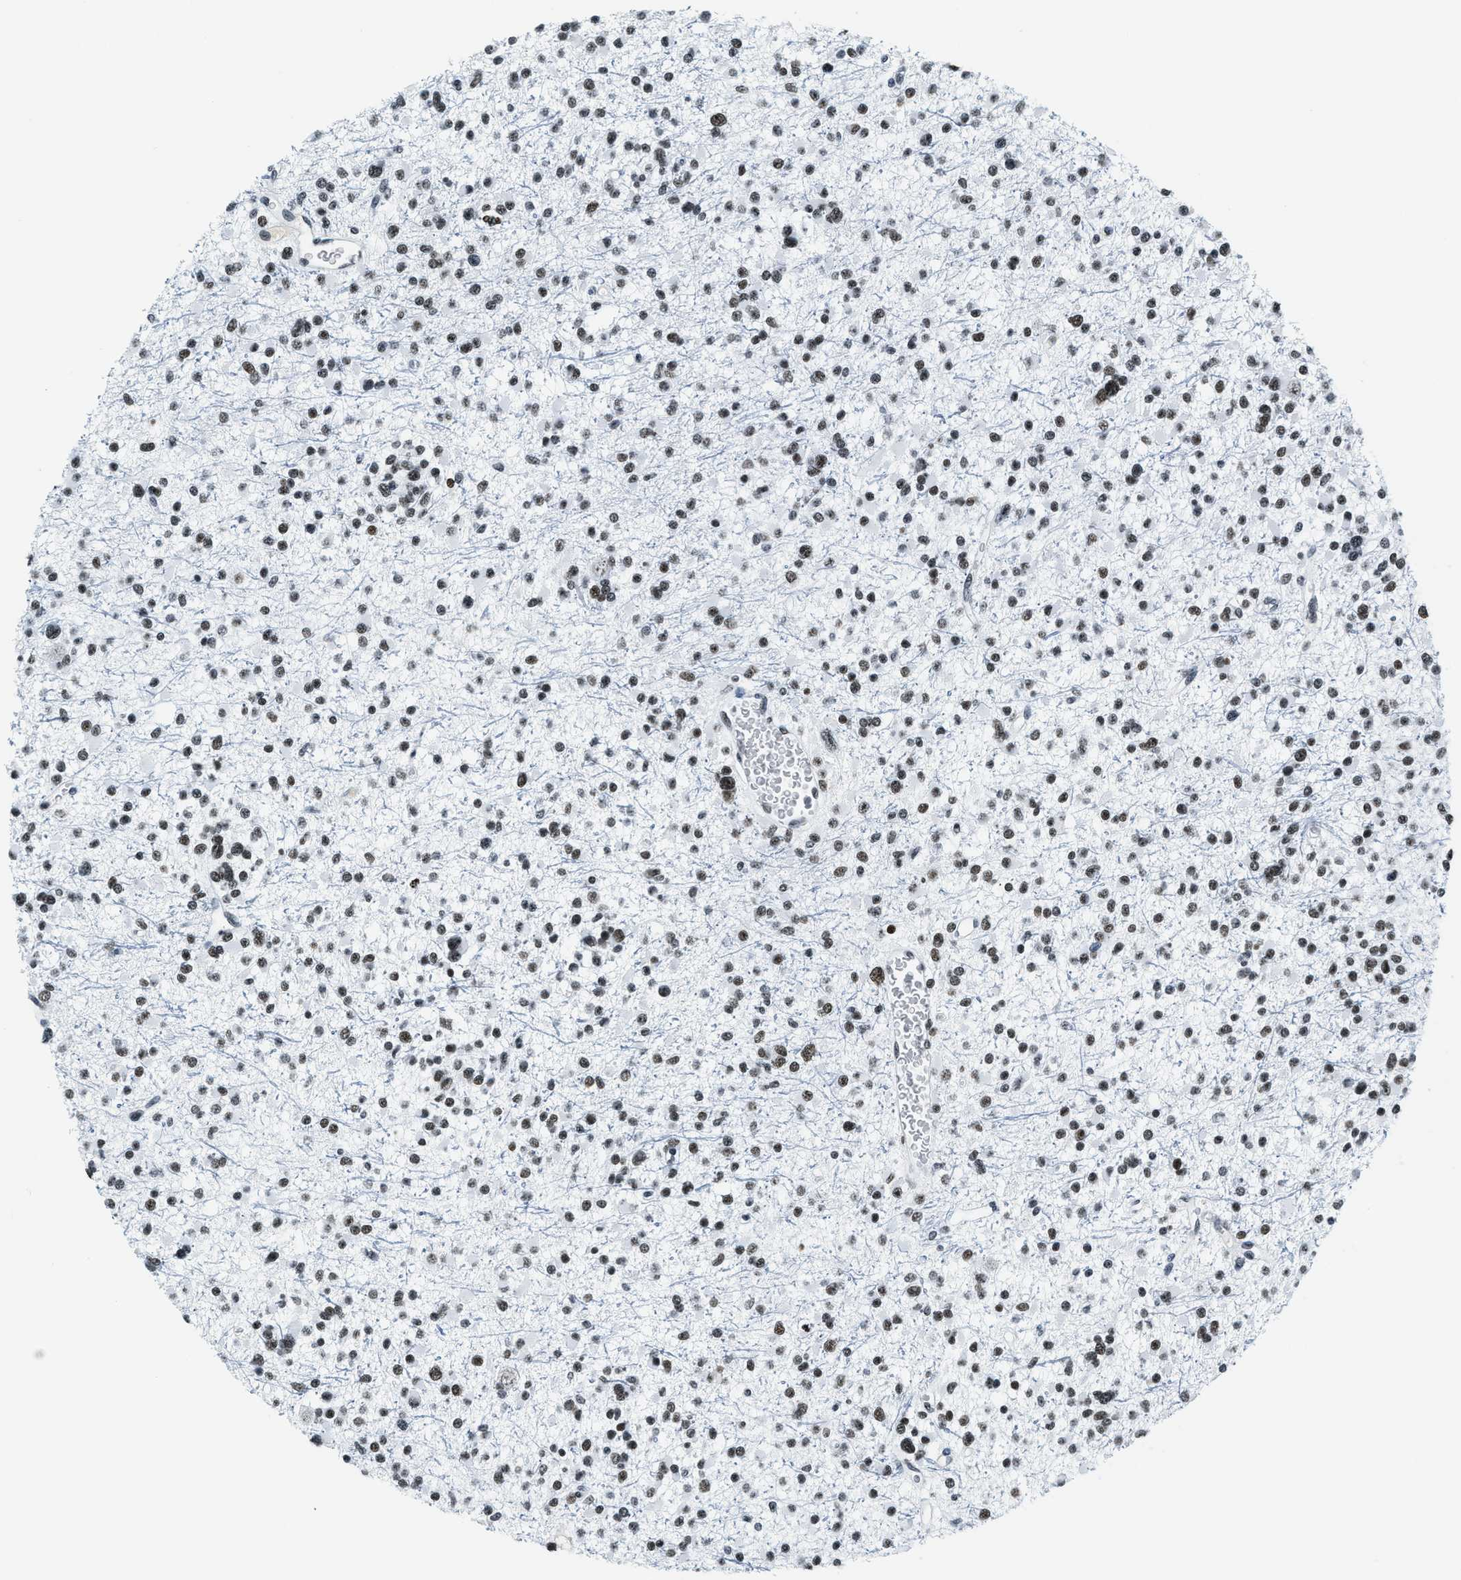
{"staining": {"intensity": "moderate", "quantity": ">75%", "location": "nuclear"}, "tissue": "glioma", "cell_type": "Tumor cells", "image_type": "cancer", "snomed": [{"axis": "morphology", "description": "Glioma, malignant, Low grade"}, {"axis": "topography", "description": "Brain"}], "caption": "Approximately >75% of tumor cells in glioma exhibit moderate nuclear protein positivity as visualized by brown immunohistochemical staining.", "gene": "TOP1", "patient": {"sex": "female", "age": 22}}